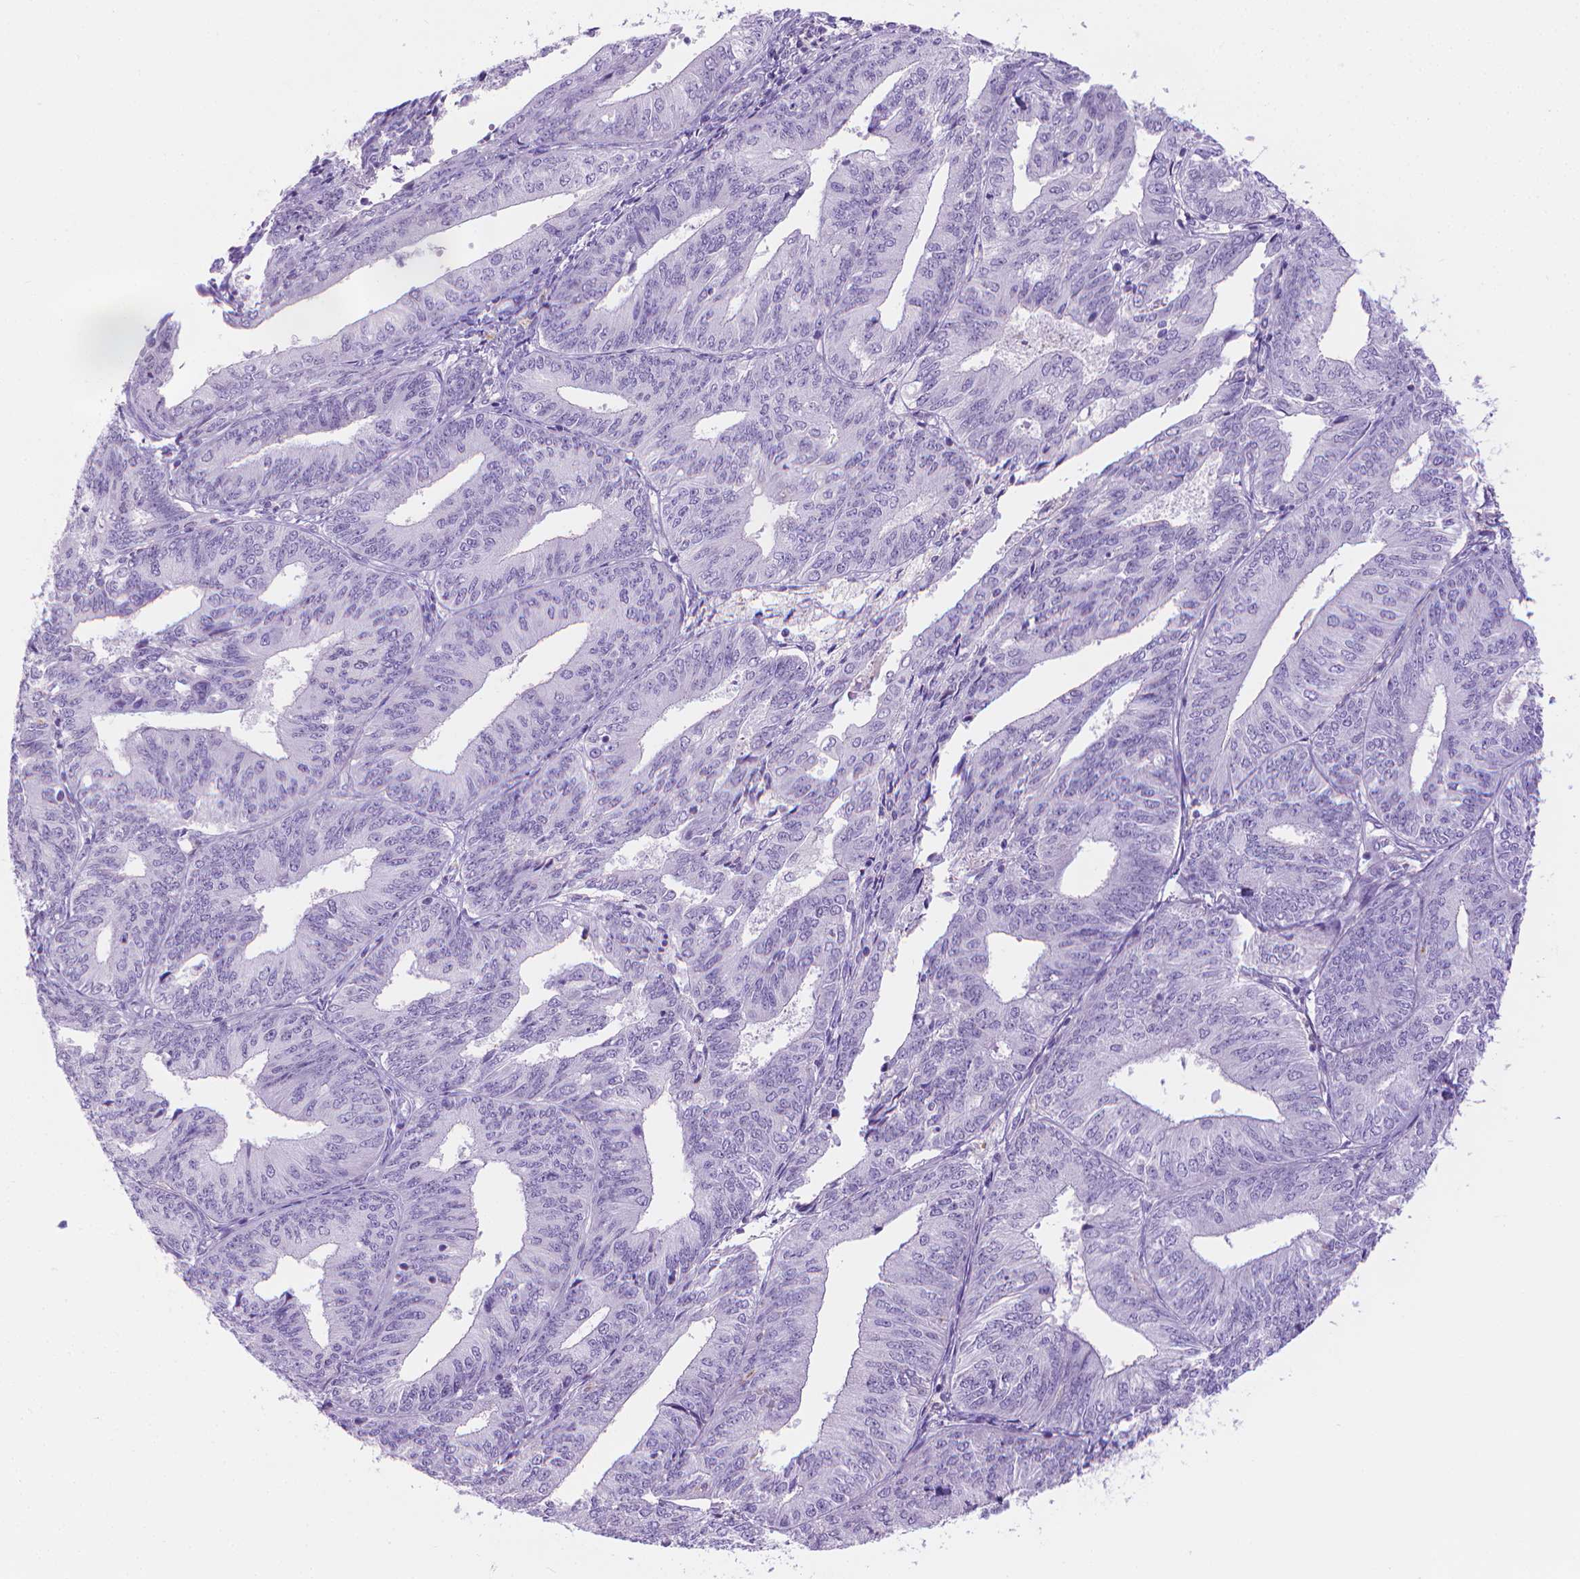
{"staining": {"intensity": "negative", "quantity": "none", "location": "none"}, "tissue": "endometrial cancer", "cell_type": "Tumor cells", "image_type": "cancer", "snomed": [{"axis": "morphology", "description": "Adenocarcinoma, NOS"}, {"axis": "topography", "description": "Endometrium"}], "caption": "IHC of human endometrial cancer demonstrates no positivity in tumor cells.", "gene": "SPAG6", "patient": {"sex": "female", "age": 58}}